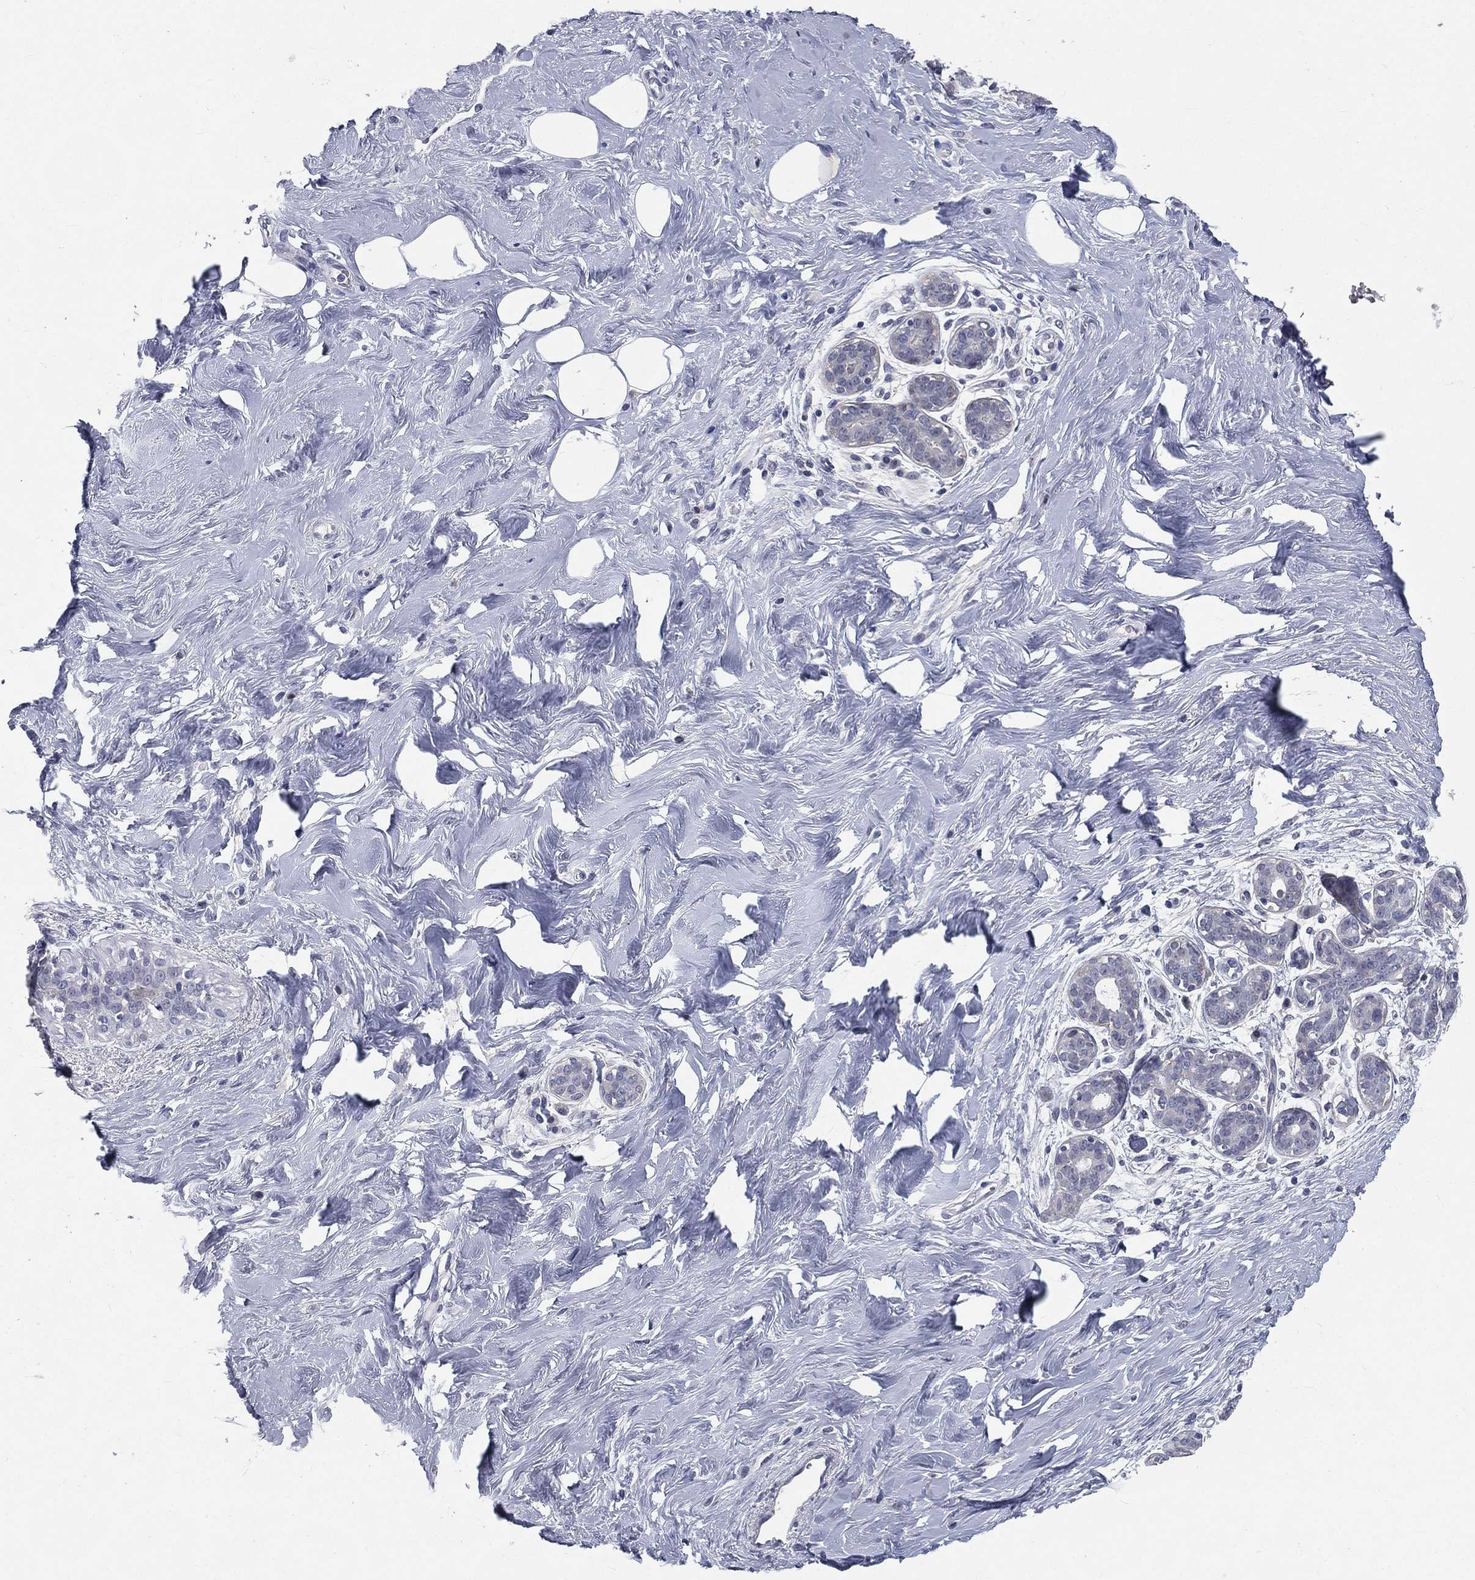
{"staining": {"intensity": "negative", "quantity": "none", "location": "none"}, "tissue": "breast", "cell_type": "Adipocytes", "image_type": "normal", "snomed": [{"axis": "morphology", "description": "Normal tissue, NOS"}, {"axis": "topography", "description": "Breast"}], "caption": "Adipocytes show no significant positivity in normal breast. (Brightfield microscopy of DAB (3,3'-diaminobenzidine) immunohistochemistry (IHC) at high magnification).", "gene": "IFT27", "patient": {"sex": "female", "age": 43}}